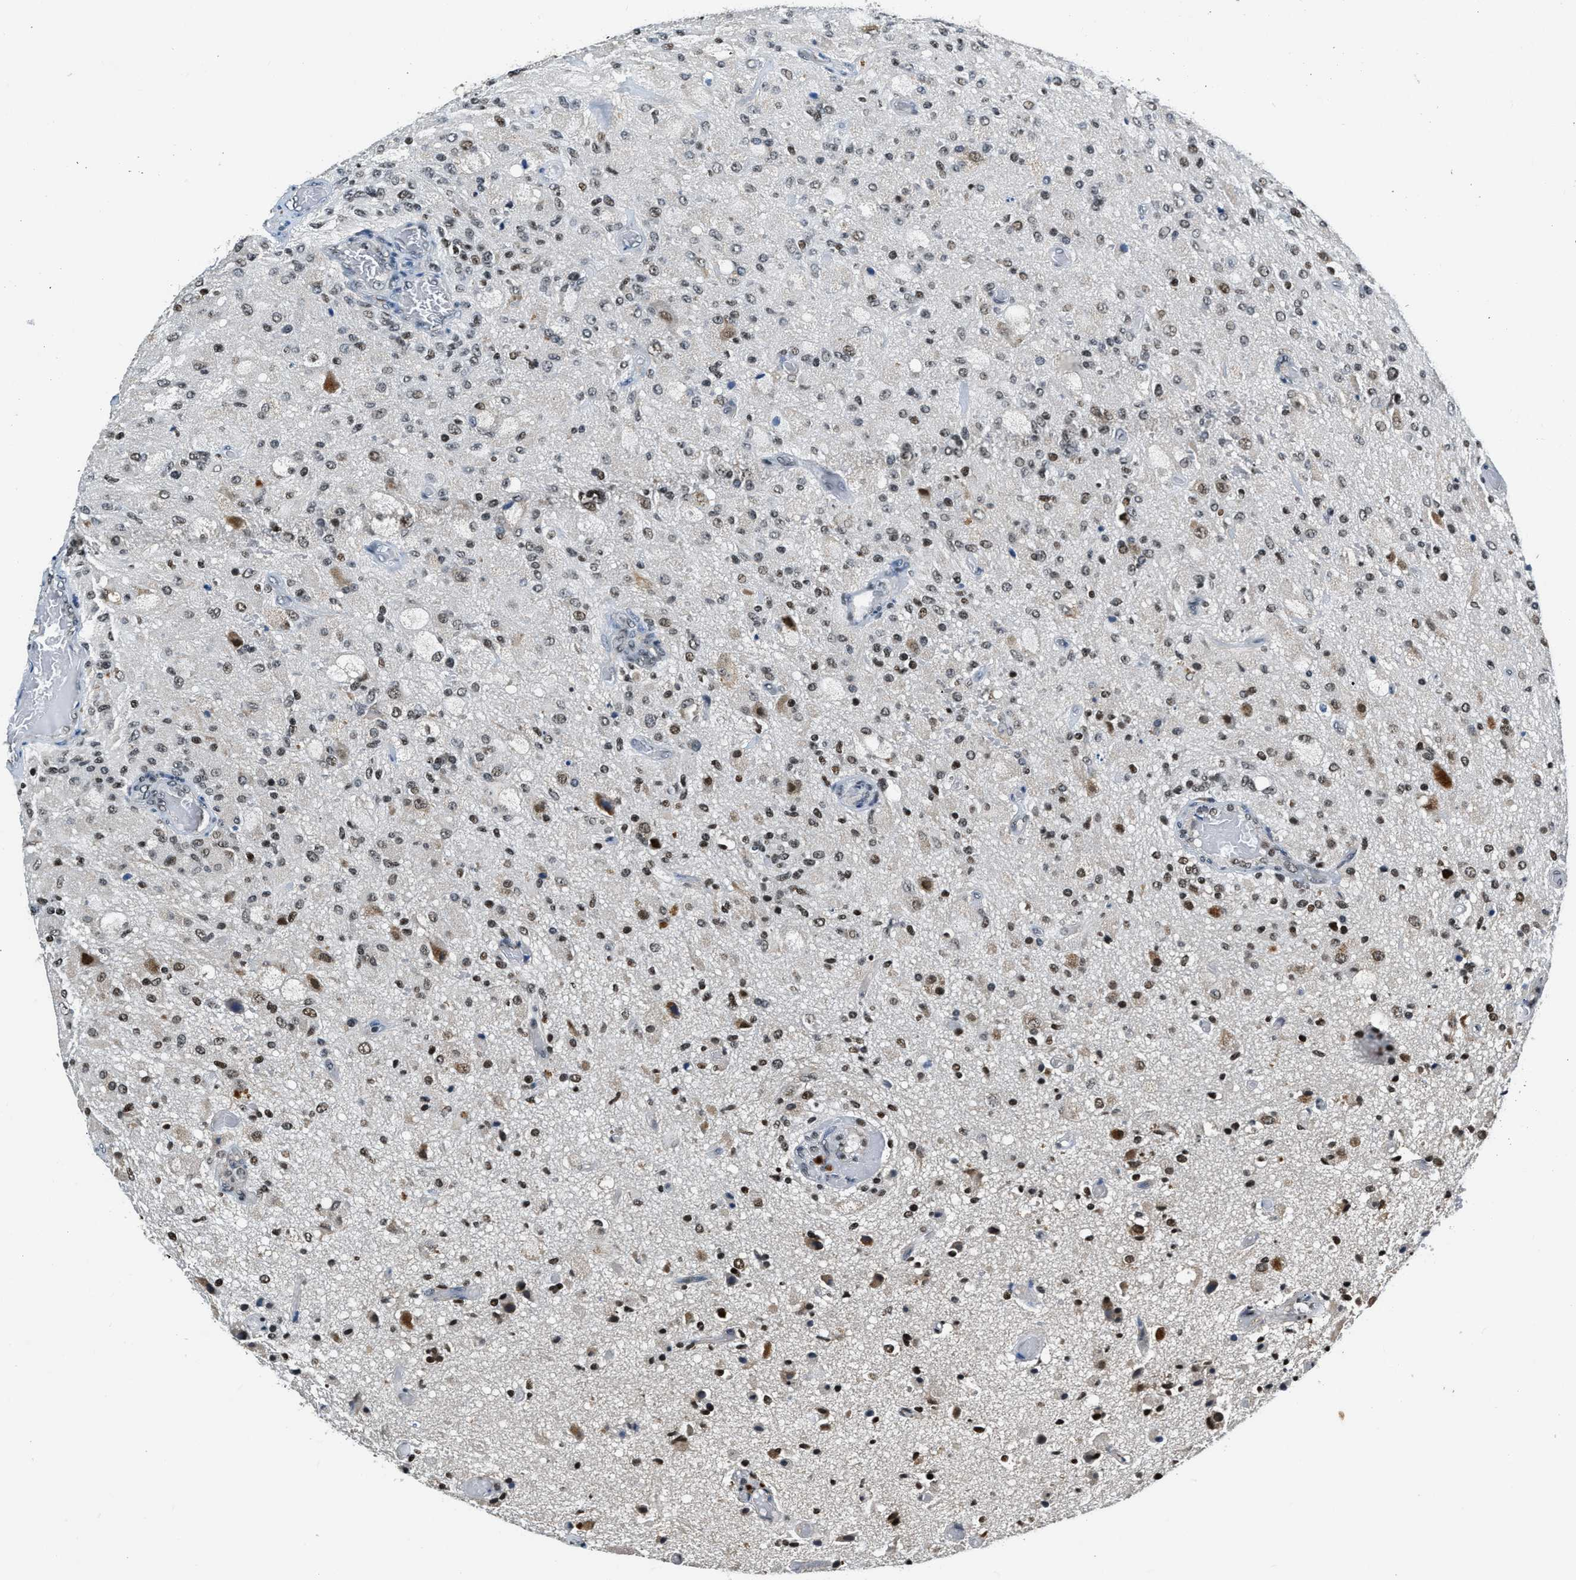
{"staining": {"intensity": "weak", "quantity": "25%-75%", "location": "nuclear"}, "tissue": "glioma", "cell_type": "Tumor cells", "image_type": "cancer", "snomed": [{"axis": "morphology", "description": "Normal tissue, NOS"}, {"axis": "morphology", "description": "Glioma, malignant, High grade"}, {"axis": "topography", "description": "Cerebral cortex"}], "caption": "Immunohistochemical staining of human malignant glioma (high-grade) reveals weak nuclear protein staining in about 25%-75% of tumor cells.", "gene": "CCNE1", "patient": {"sex": "male", "age": 77}}